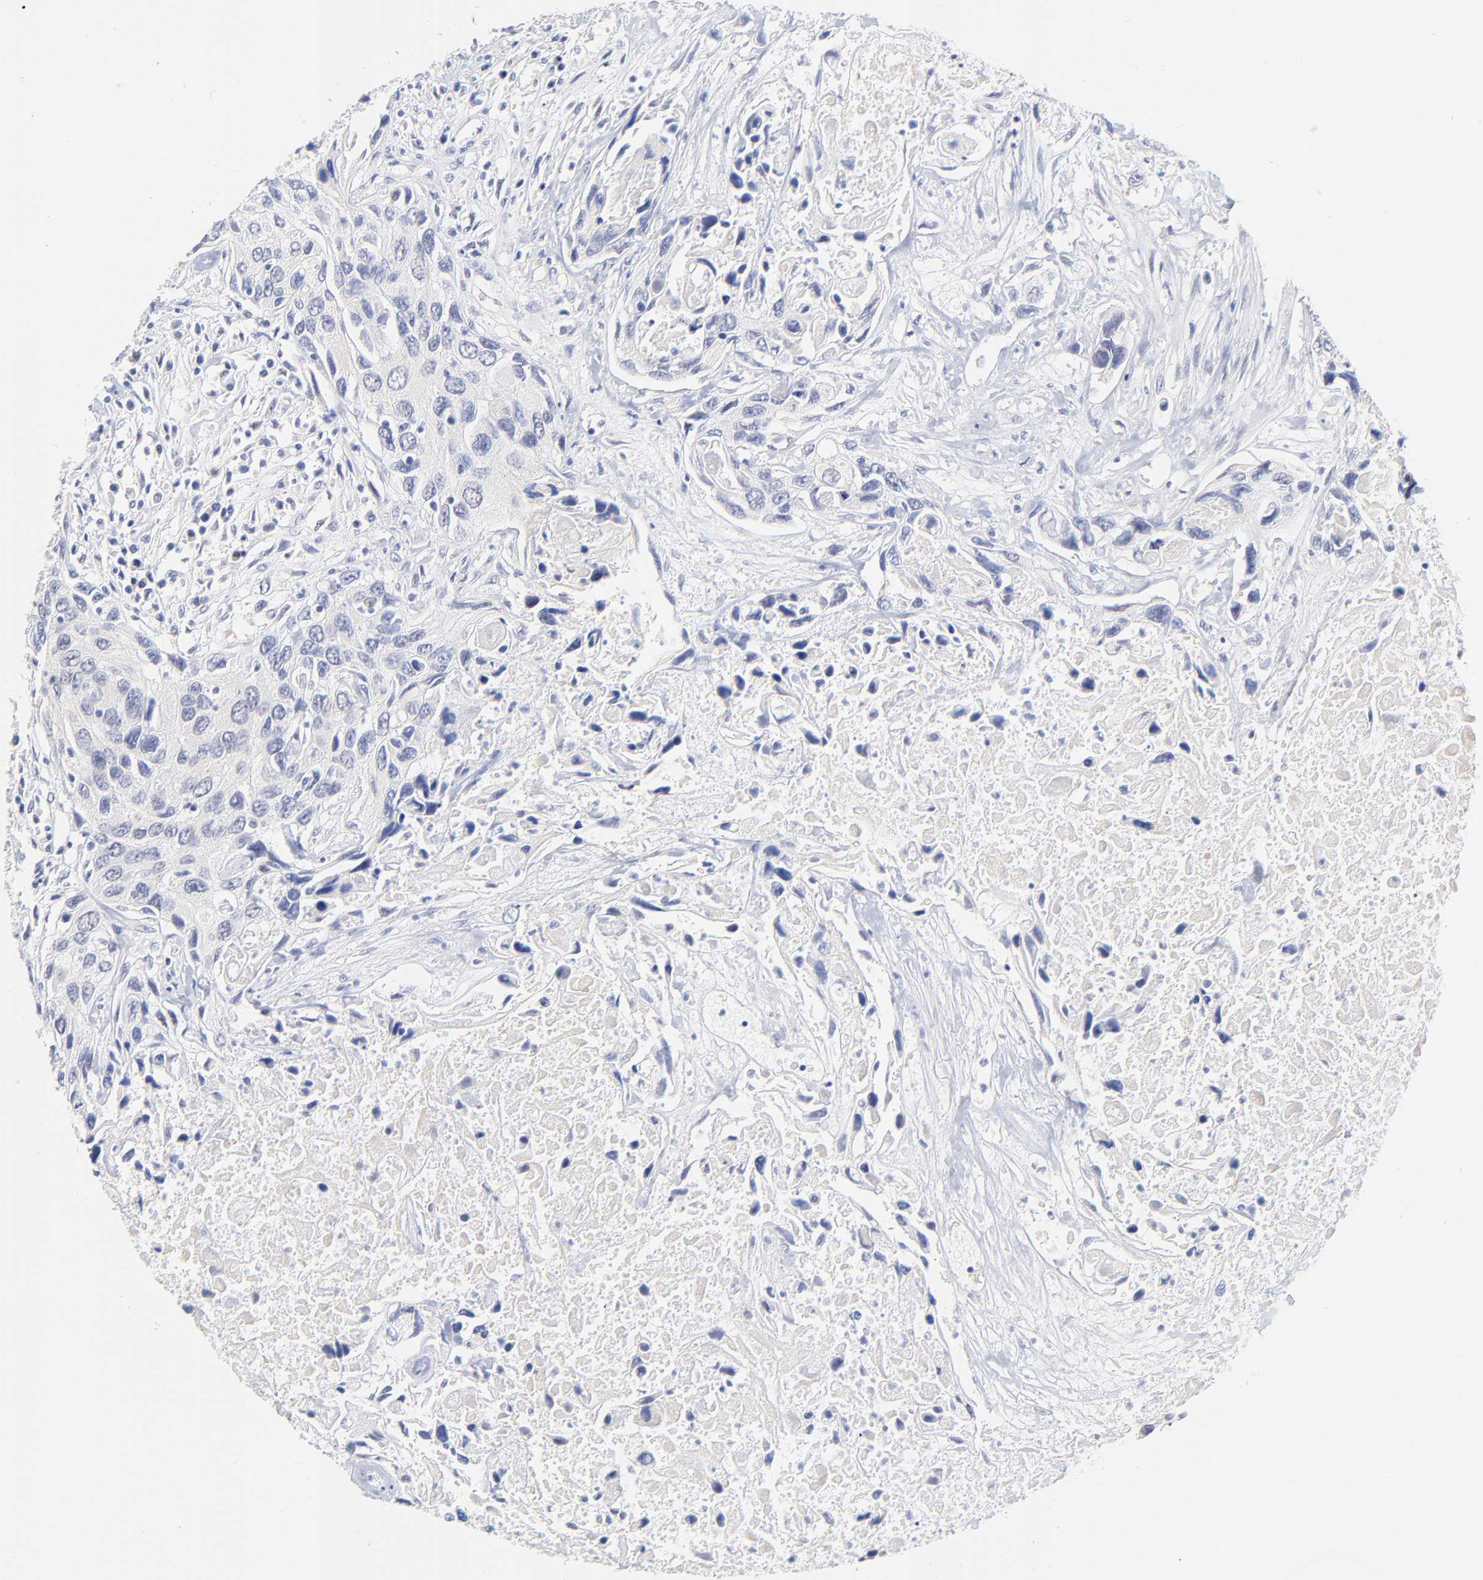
{"staining": {"intensity": "negative", "quantity": "none", "location": "none"}, "tissue": "urothelial cancer", "cell_type": "Tumor cells", "image_type": "cancer", "snomed": [{"axis": "morphology", "description": "Urothelial carcinoma, High grade"}, {"axis": "topography", "description": "Urinary bladder"}], "caption": "Immunohistochemical staining of urothelial carcinoma (high-grade) shows no significant expression in tumor cells.", "gene": "TXNL1", "patient": {"sex": "male", "age": 71}}